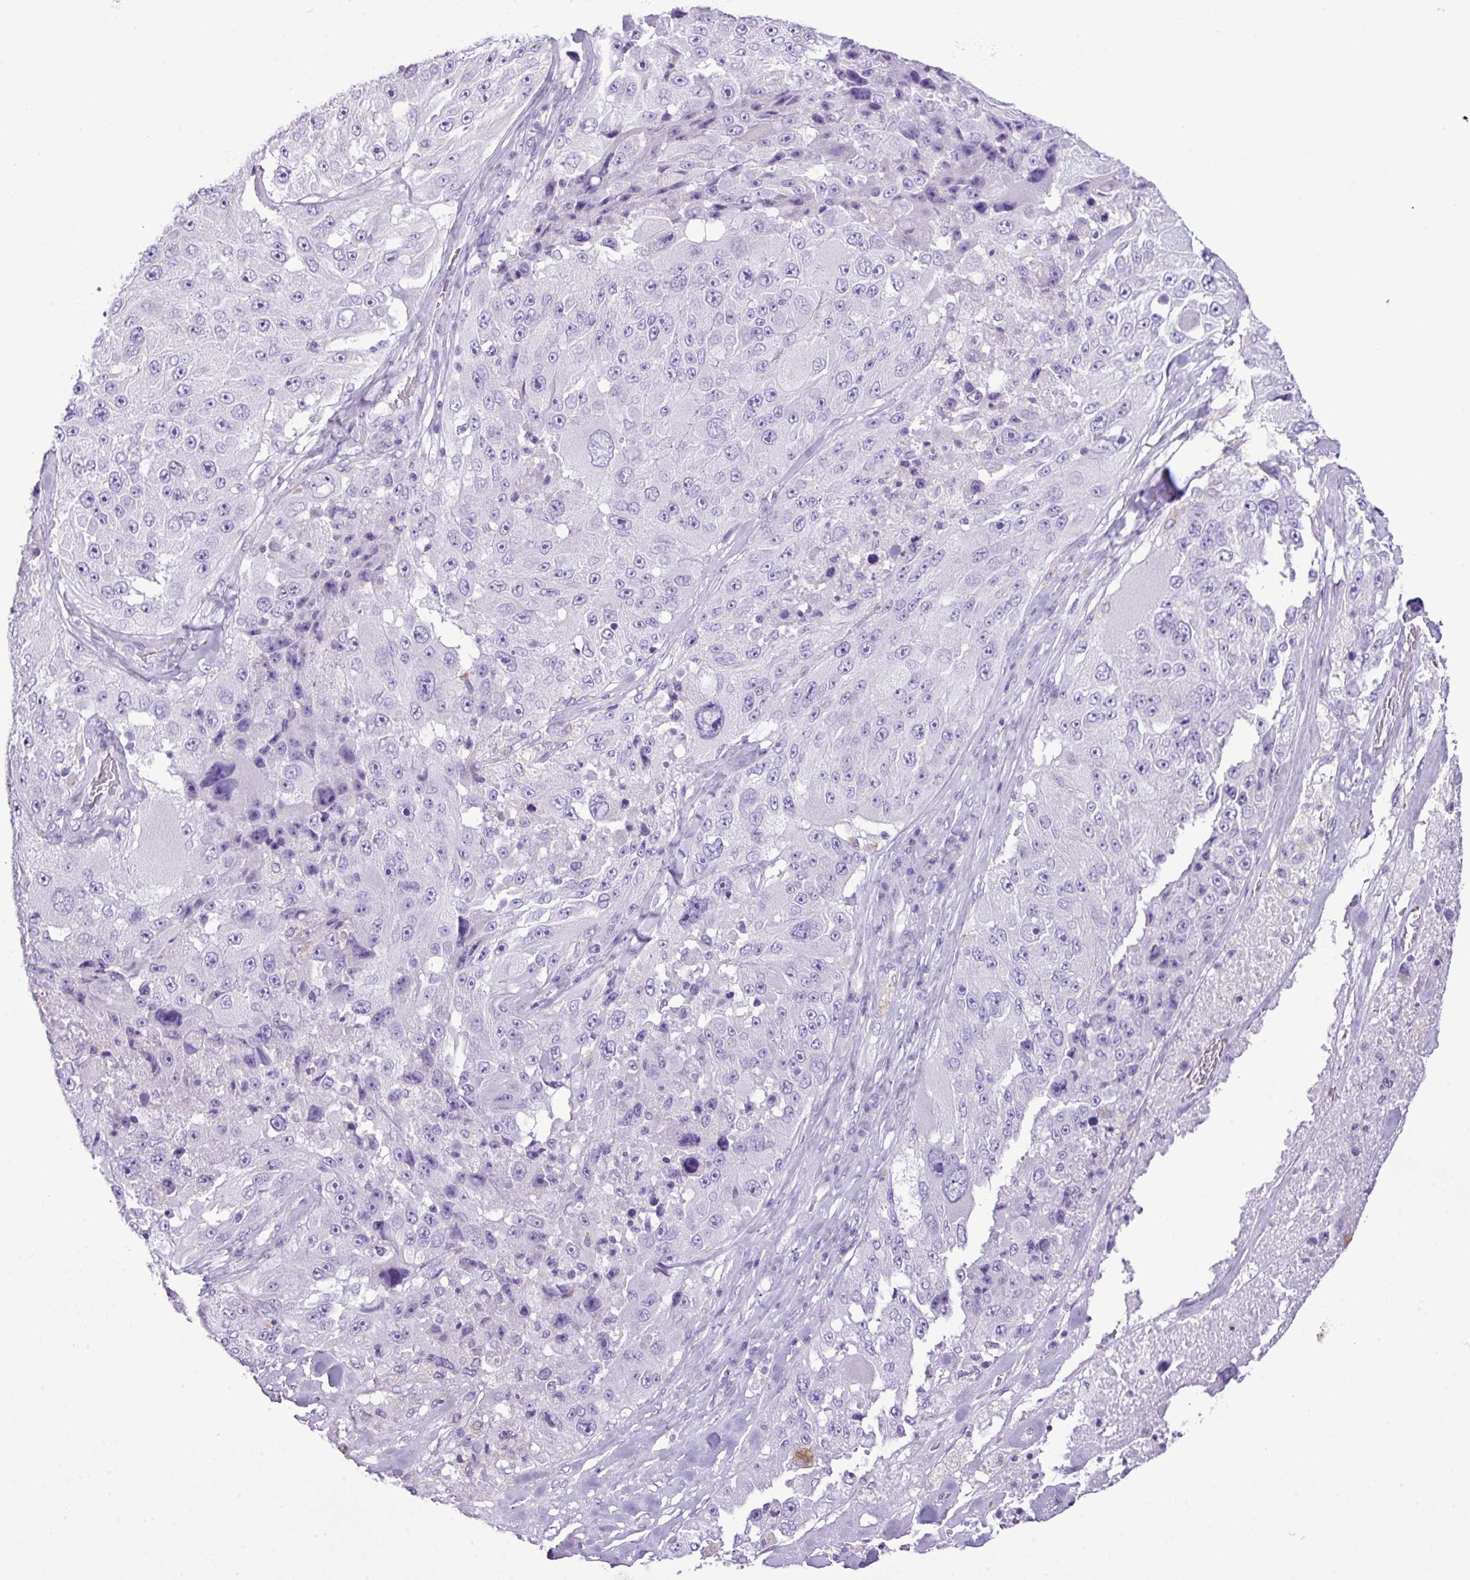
{"staining": {"intensity": "negative", "quantity": "none", "location": "none"}, "tissue": "melanoma", "cell_type": "Tumor cells", "image_type": "cancer", "snomed": [{"axis": "morphology", "description": "Malignant melanoma, Metastatic site"}, {"axis": "topography", "description": "Lymph node"}], "caption": "DAB (3,3'-diaminobenzidine) immunohistochemical staining of human malignant melanoma (metastatic site) demonstrates no significant staining in tumor cells.", "gene": "AGO3", "patient": {"sex": "male", "age": 62}}